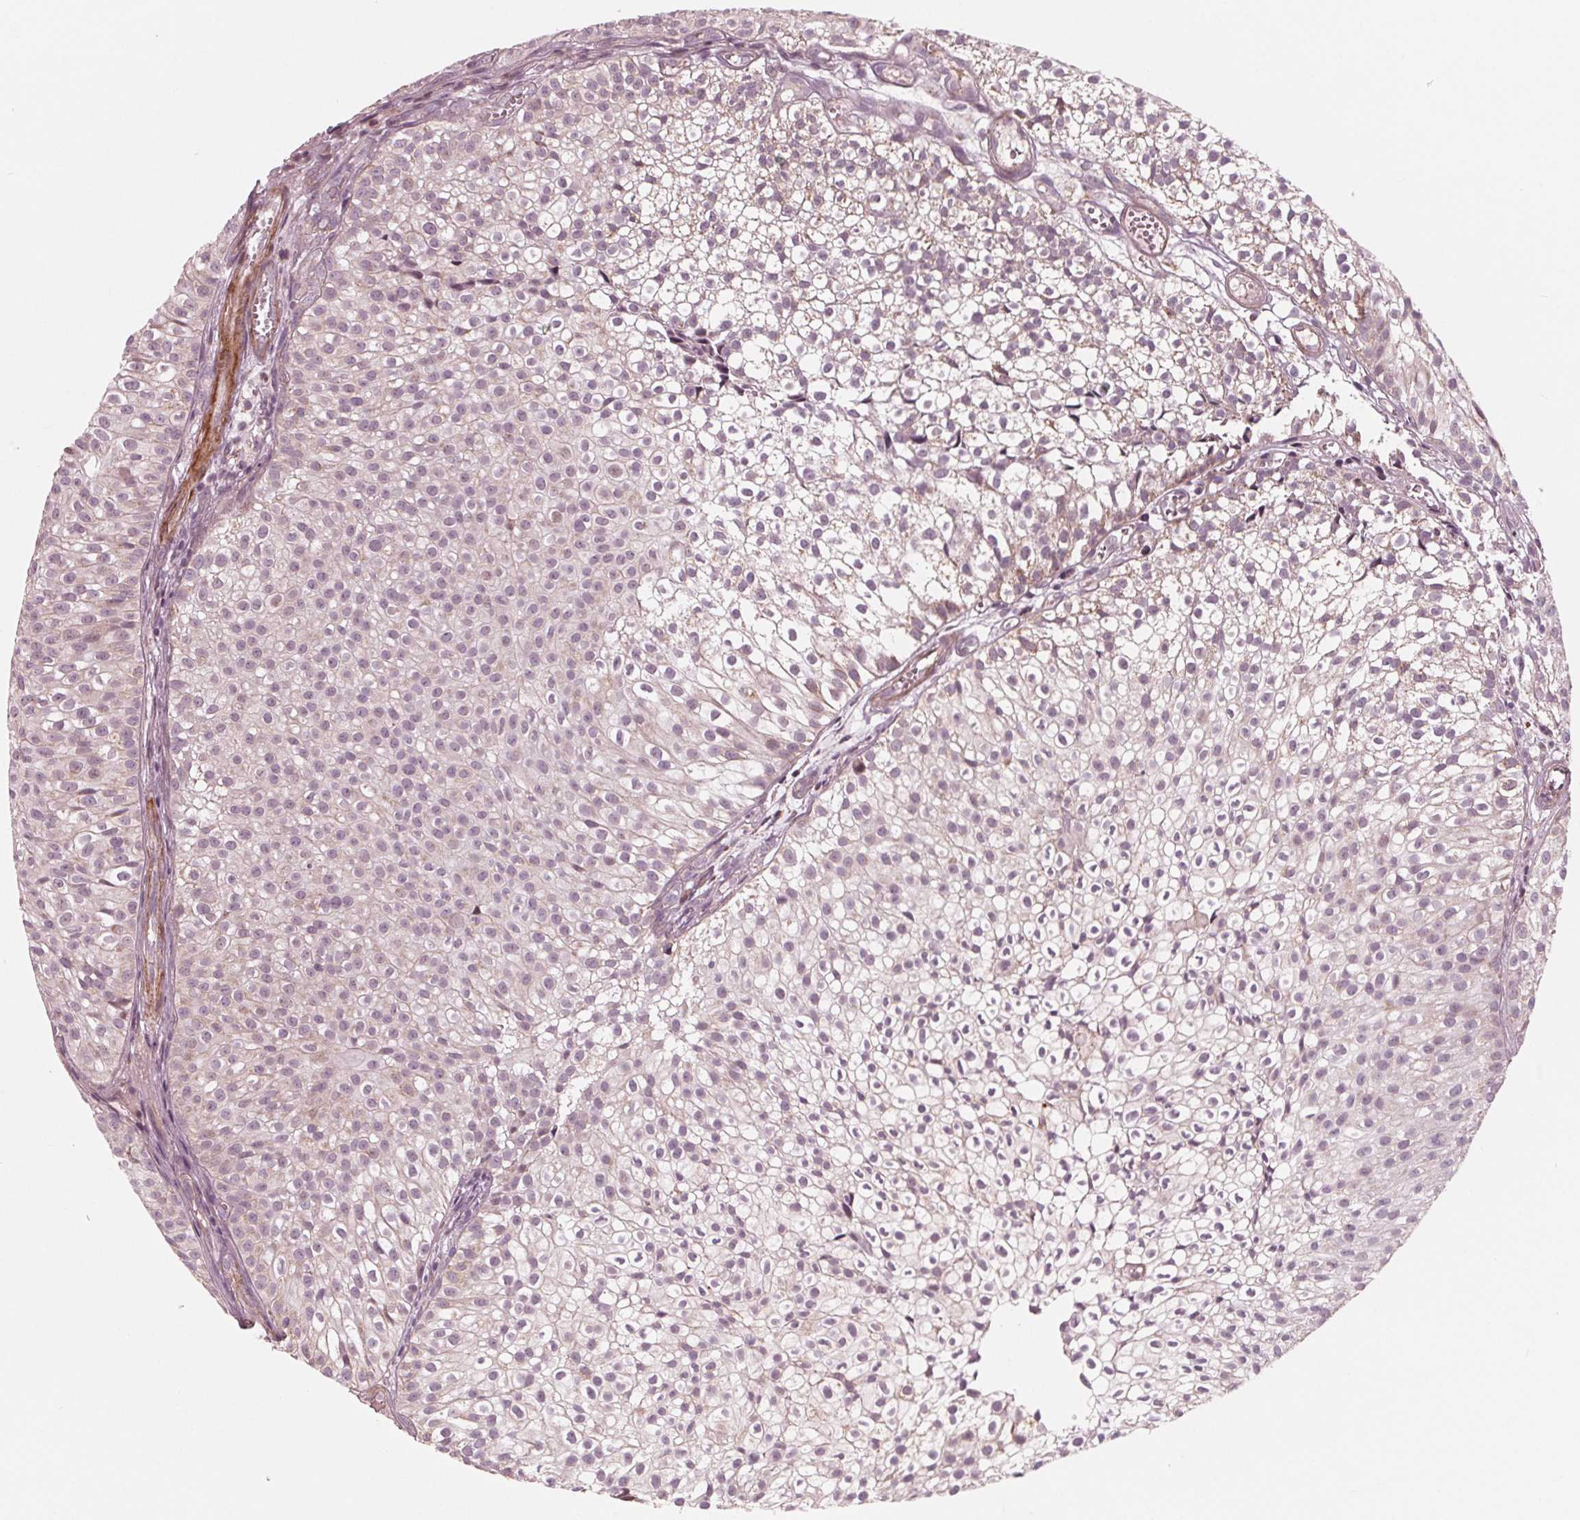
{"staining": {"intensity": "weak", "quantity": "<25%", "location": "cytoplasmic/membranous"}, "tissue": "urothelial cancer", "cell_type": "Tumor cells", "image_type": "cancer", "snomed": [{"axis": "morphology", "description": "Urothelial carcinoma, Low grade"}, {"axis": "topography", "description": "Urinary bladder"}], "caption": "An image of human low-grade urothelial carcinoma is negative for staining in tumor cells.", "gene": "DCAF4L2", "patient": {"sex": "male", "age": 70}}